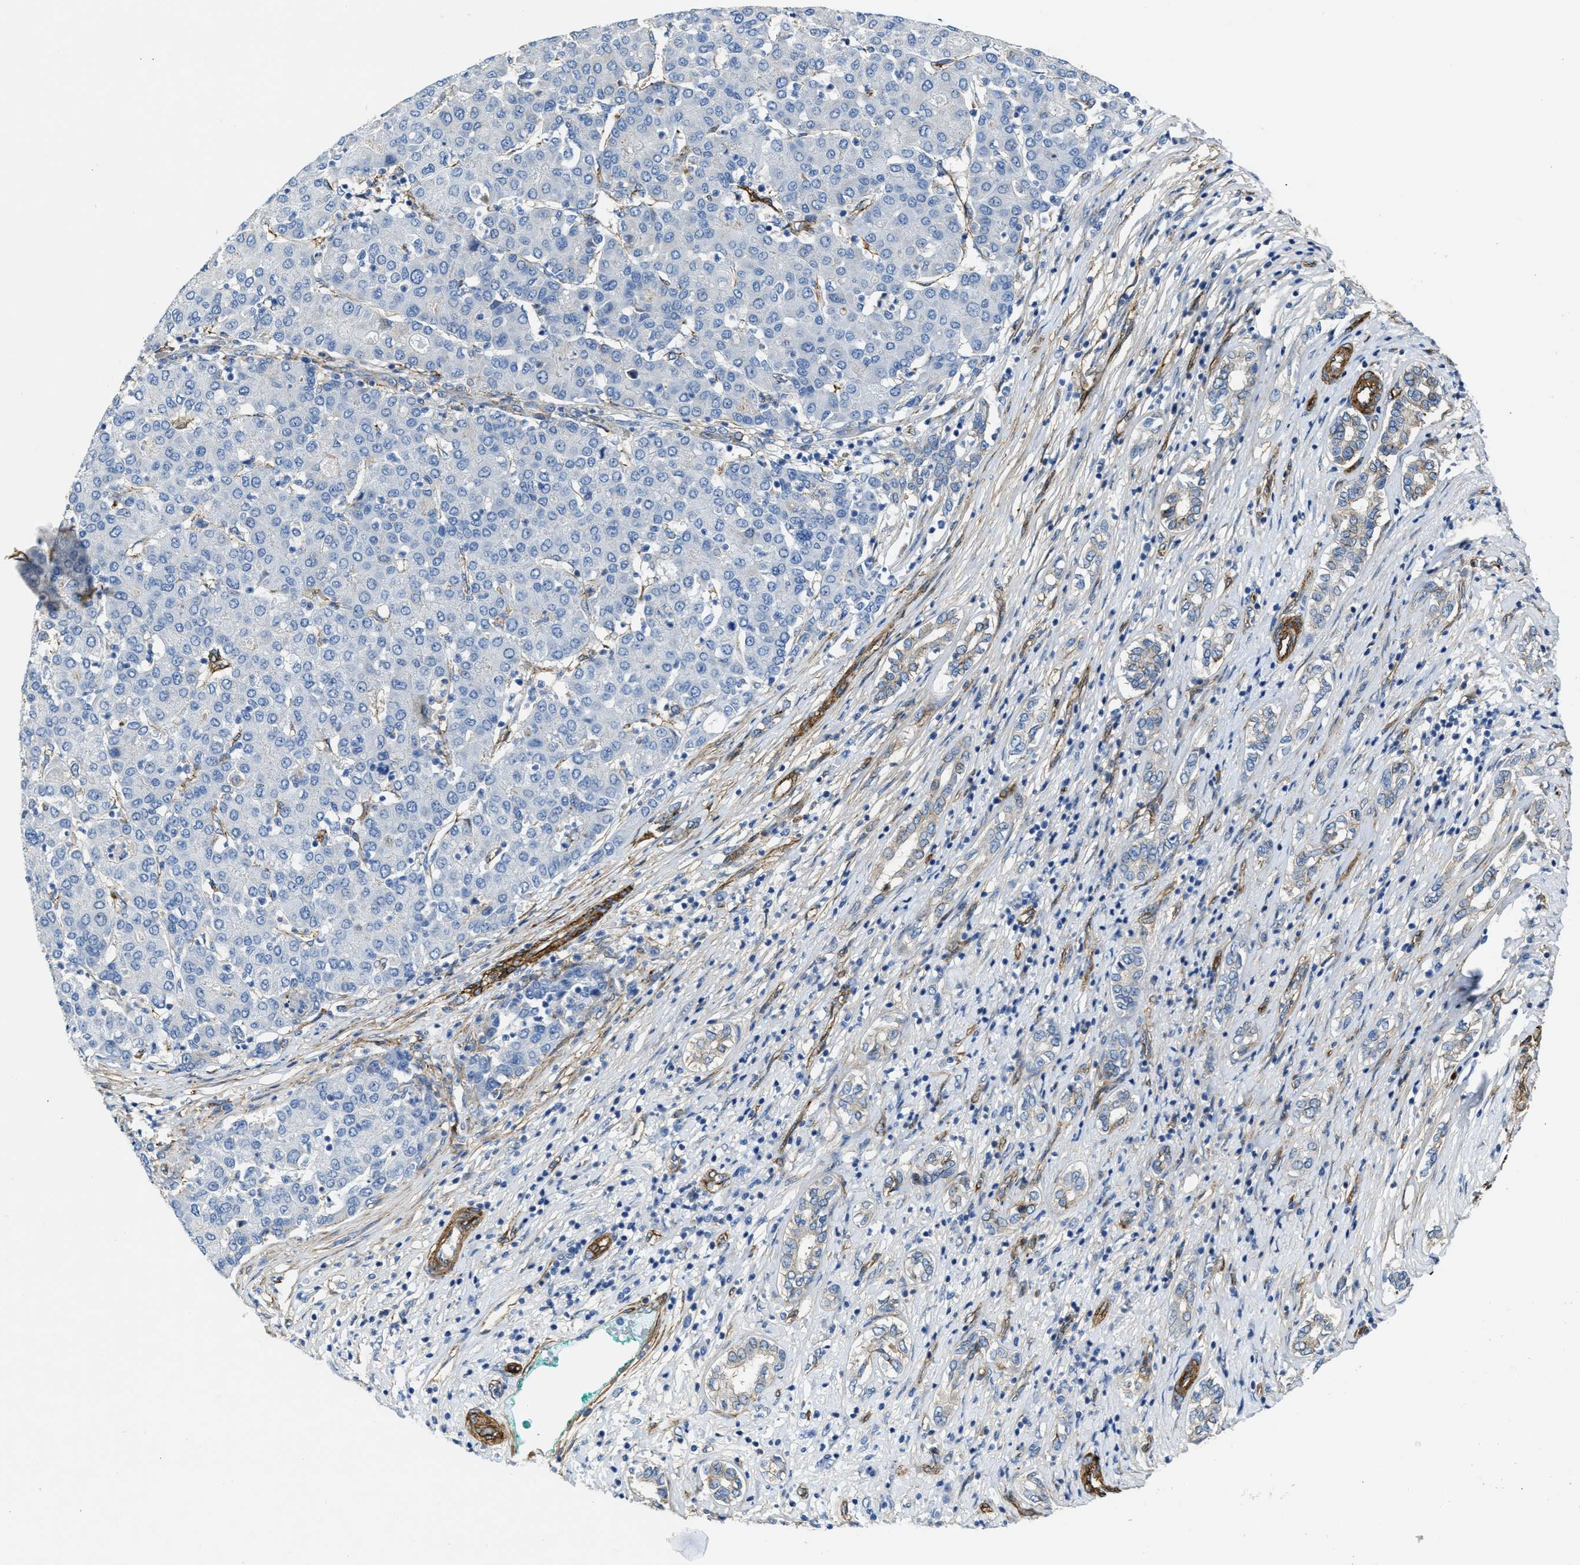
{"staining": {"intensity": "negative", "quantity": "none", "location": "none"}, "tissue": "liver cancer", "cell_type": "Tumor cells", "image_type": "cancer", "snomed": [{"axis": "morphology", "description": "Carcinoma, Hepatocellular, NOS"}, {"axis": "topography", "description": "Liver"}], "caption": "A histopathology image of human liver cancer is negative for staining in tumor cells.", "gene": "NAB1", "patient": {"sex": "male", "age": 65}}